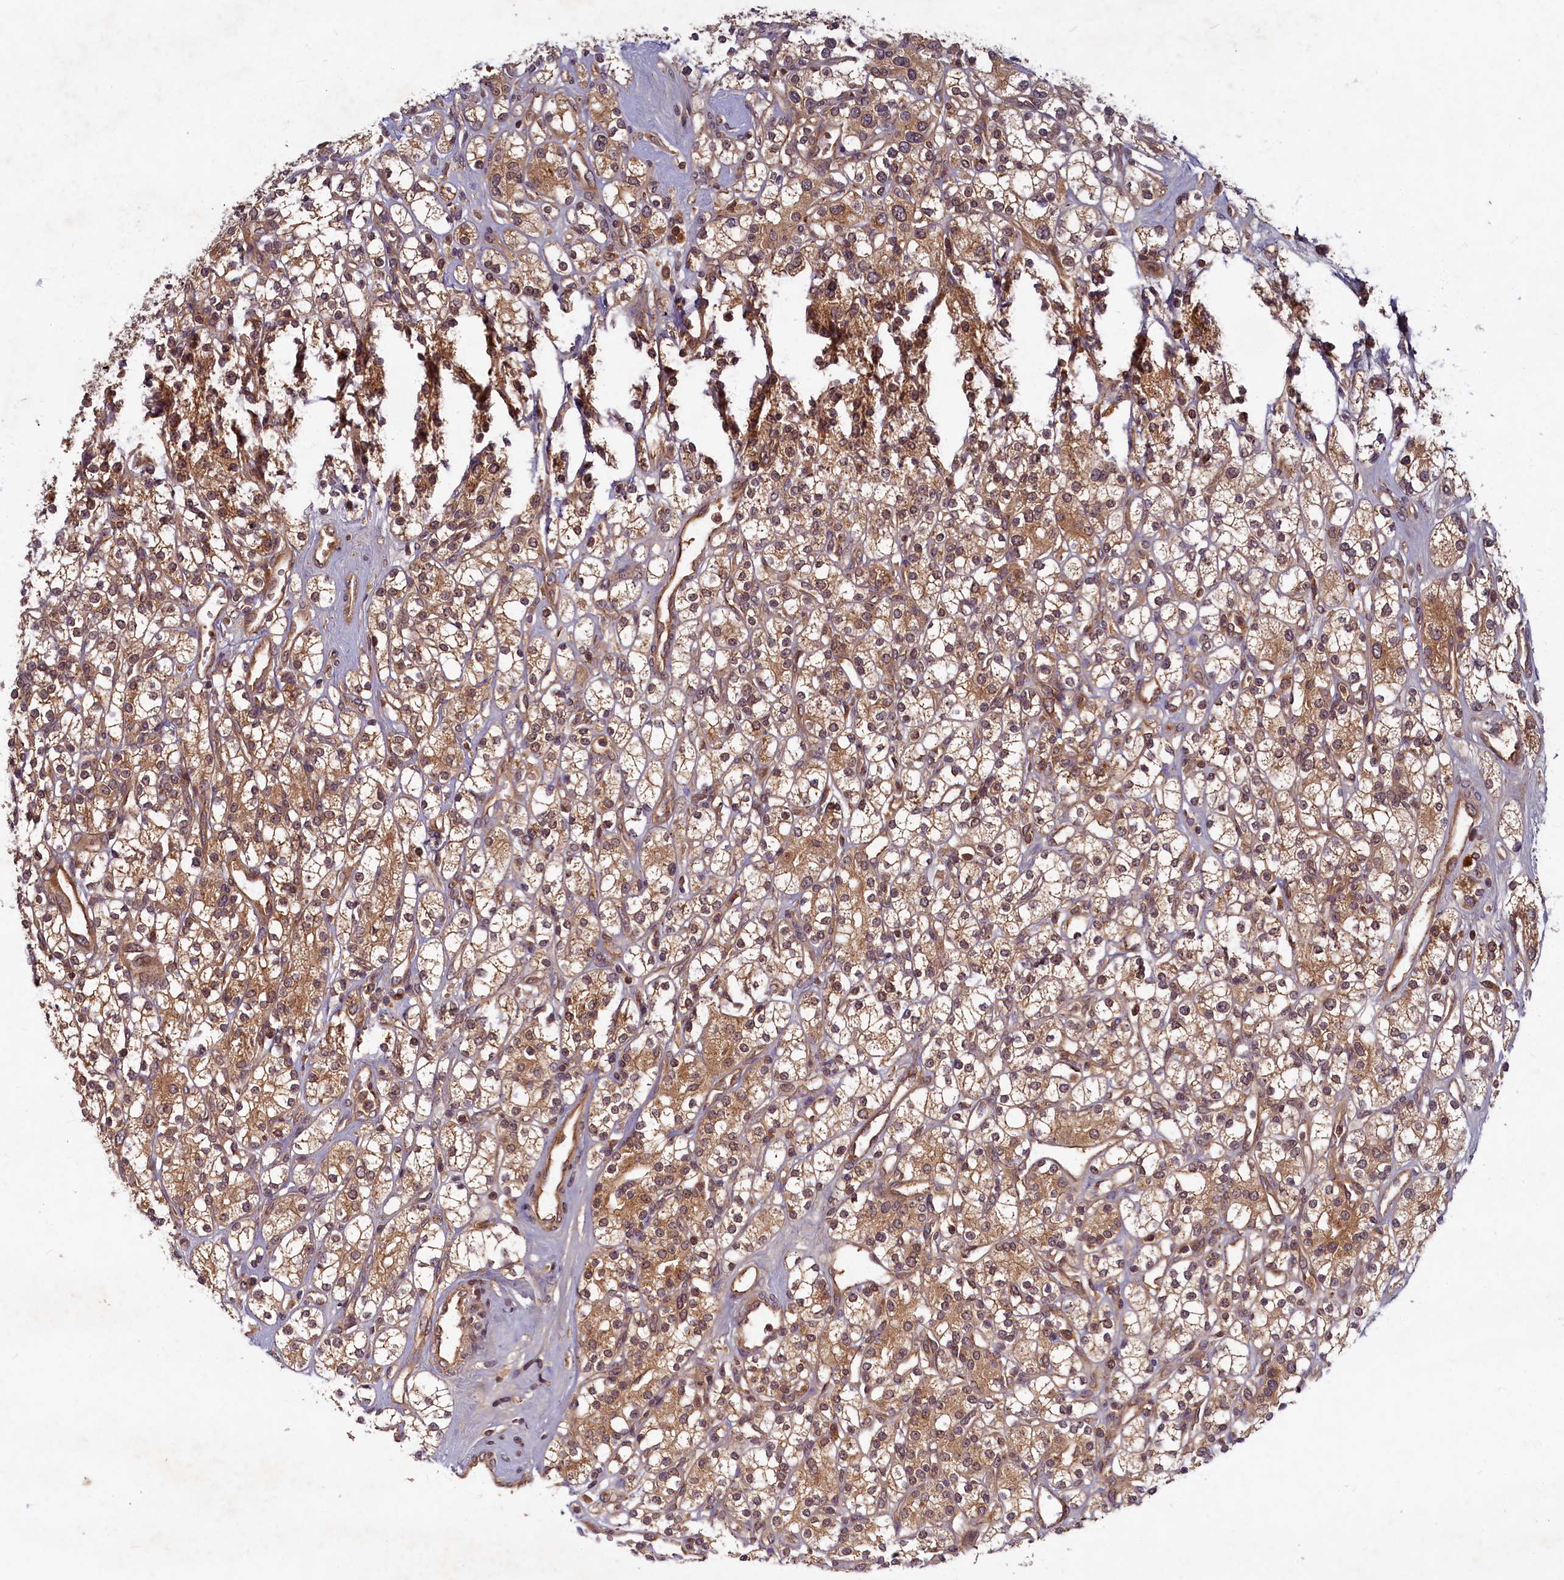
{"staining": {"intensity": "moderate", "quantity": ">75%", "location": "cytoplasmic/membranous"}, "tissue": "renal cancer", "cell_type": "Tumor cells", "image_type": "cancer", "snomed": [{"axis": "morphology", "description": "Adenocarcinoma, NOS"}, {"axis": "topography", "description": "Kidney"}], "caption": "Adenocarcinoma (renal) stained with immunohistochemistry exhibits moderate cytoplasmic/membranous positivity in about >75% of tumor cells.", "gene": "BICD1", "patient": {"sex": "male", "age": 77}}